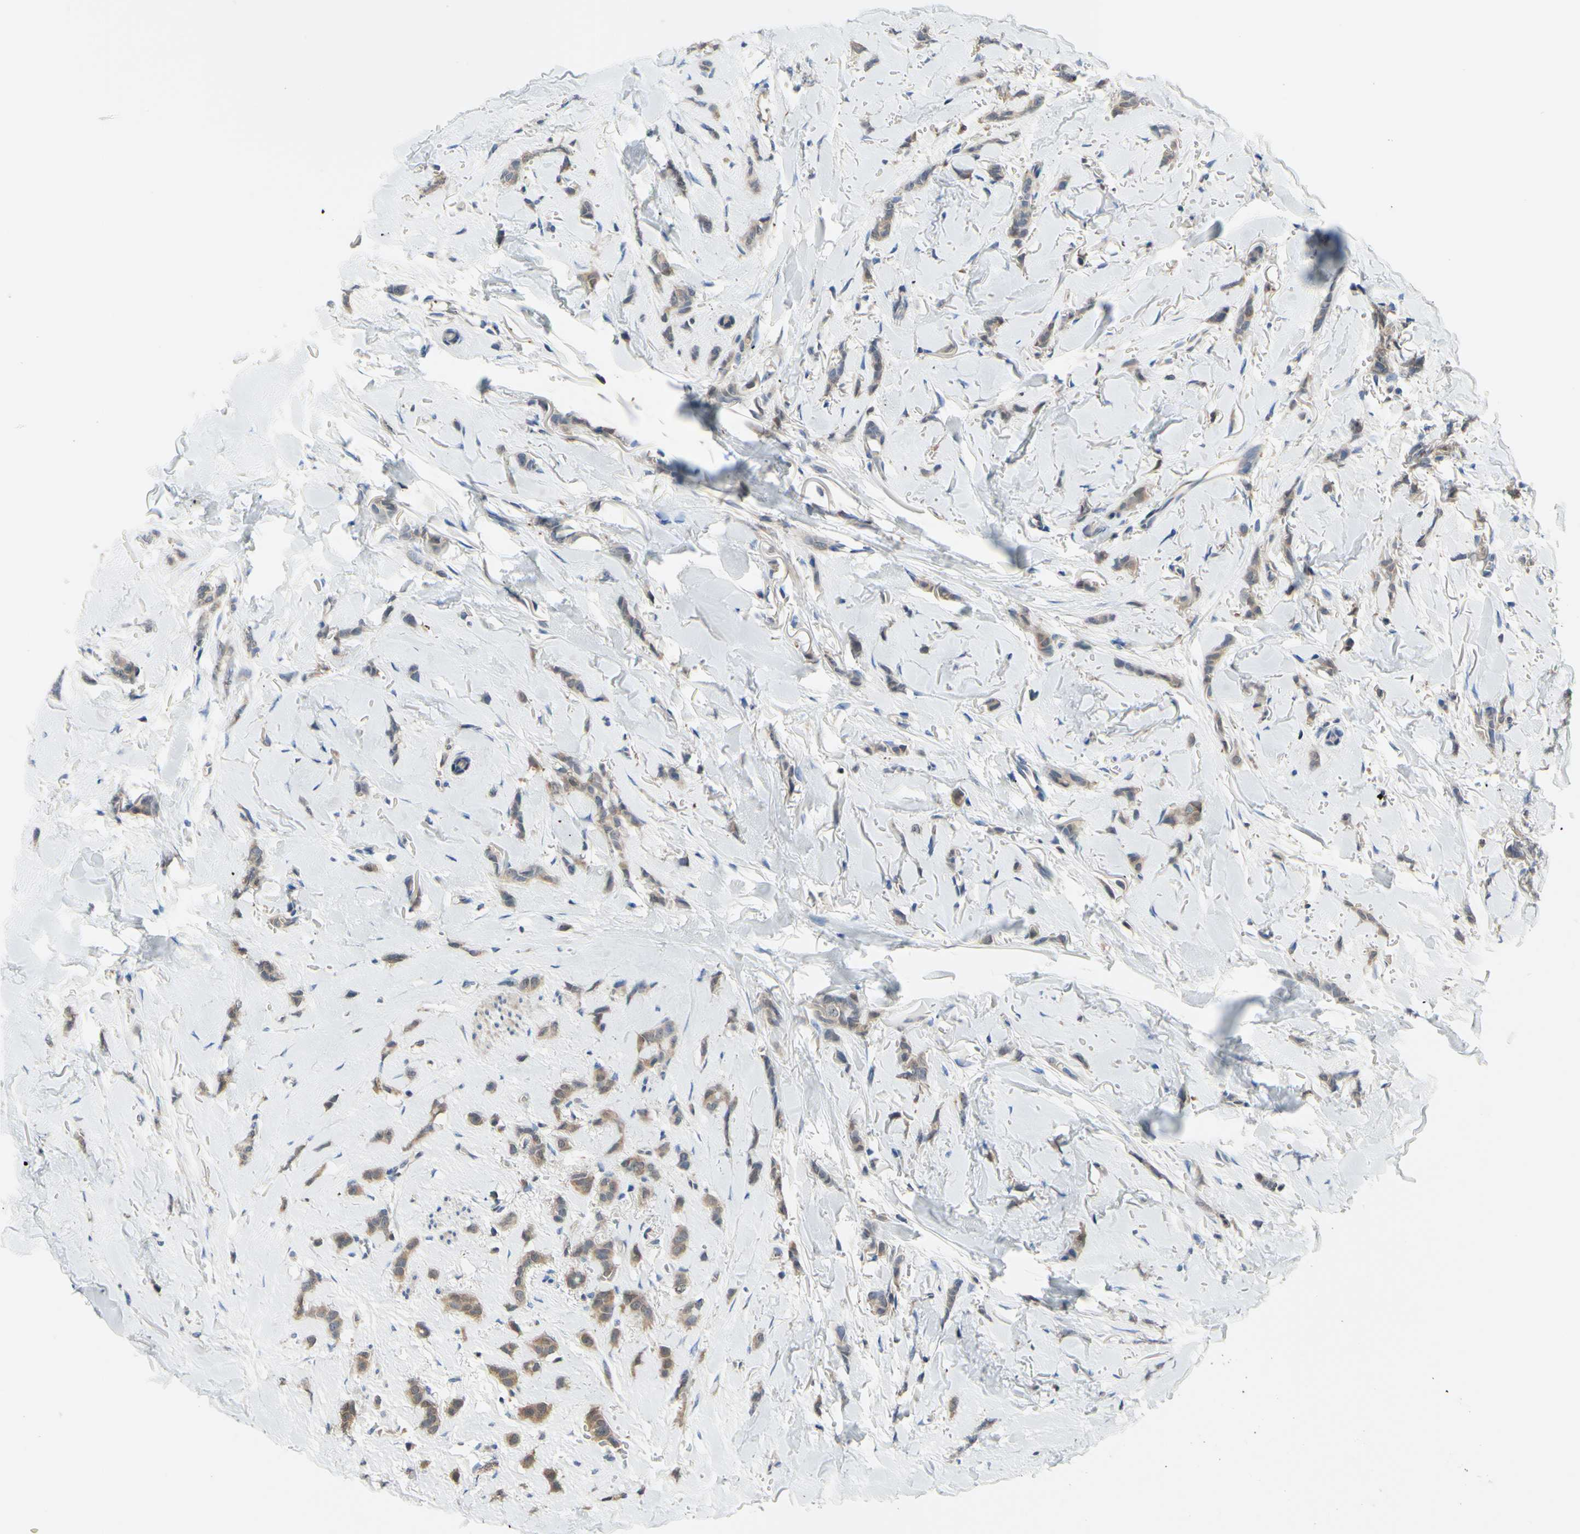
{"staining": {"intensity": "weak", "quantity": ">75%", "location": "cytoplasmic/membranous"}, "tissue": "breast cancer", "cell_type": "Tumor cells", "image_type": "cancer", "snomed": [{"axis": "morphology", "description": "Lobular carcinoma"}, {"axis": "topography", "description": "Skin"}, {"axis": "topography", "description": "Breast"}], "caption": "Human breast lobular carcinoma stained for a protein (brown) demonstrates weak cytoplasmic/membranous positive staining in approximately >75% of tumor cells.", "gene": "UPK3B", "patient": {"sex": "female", "age": 46}}